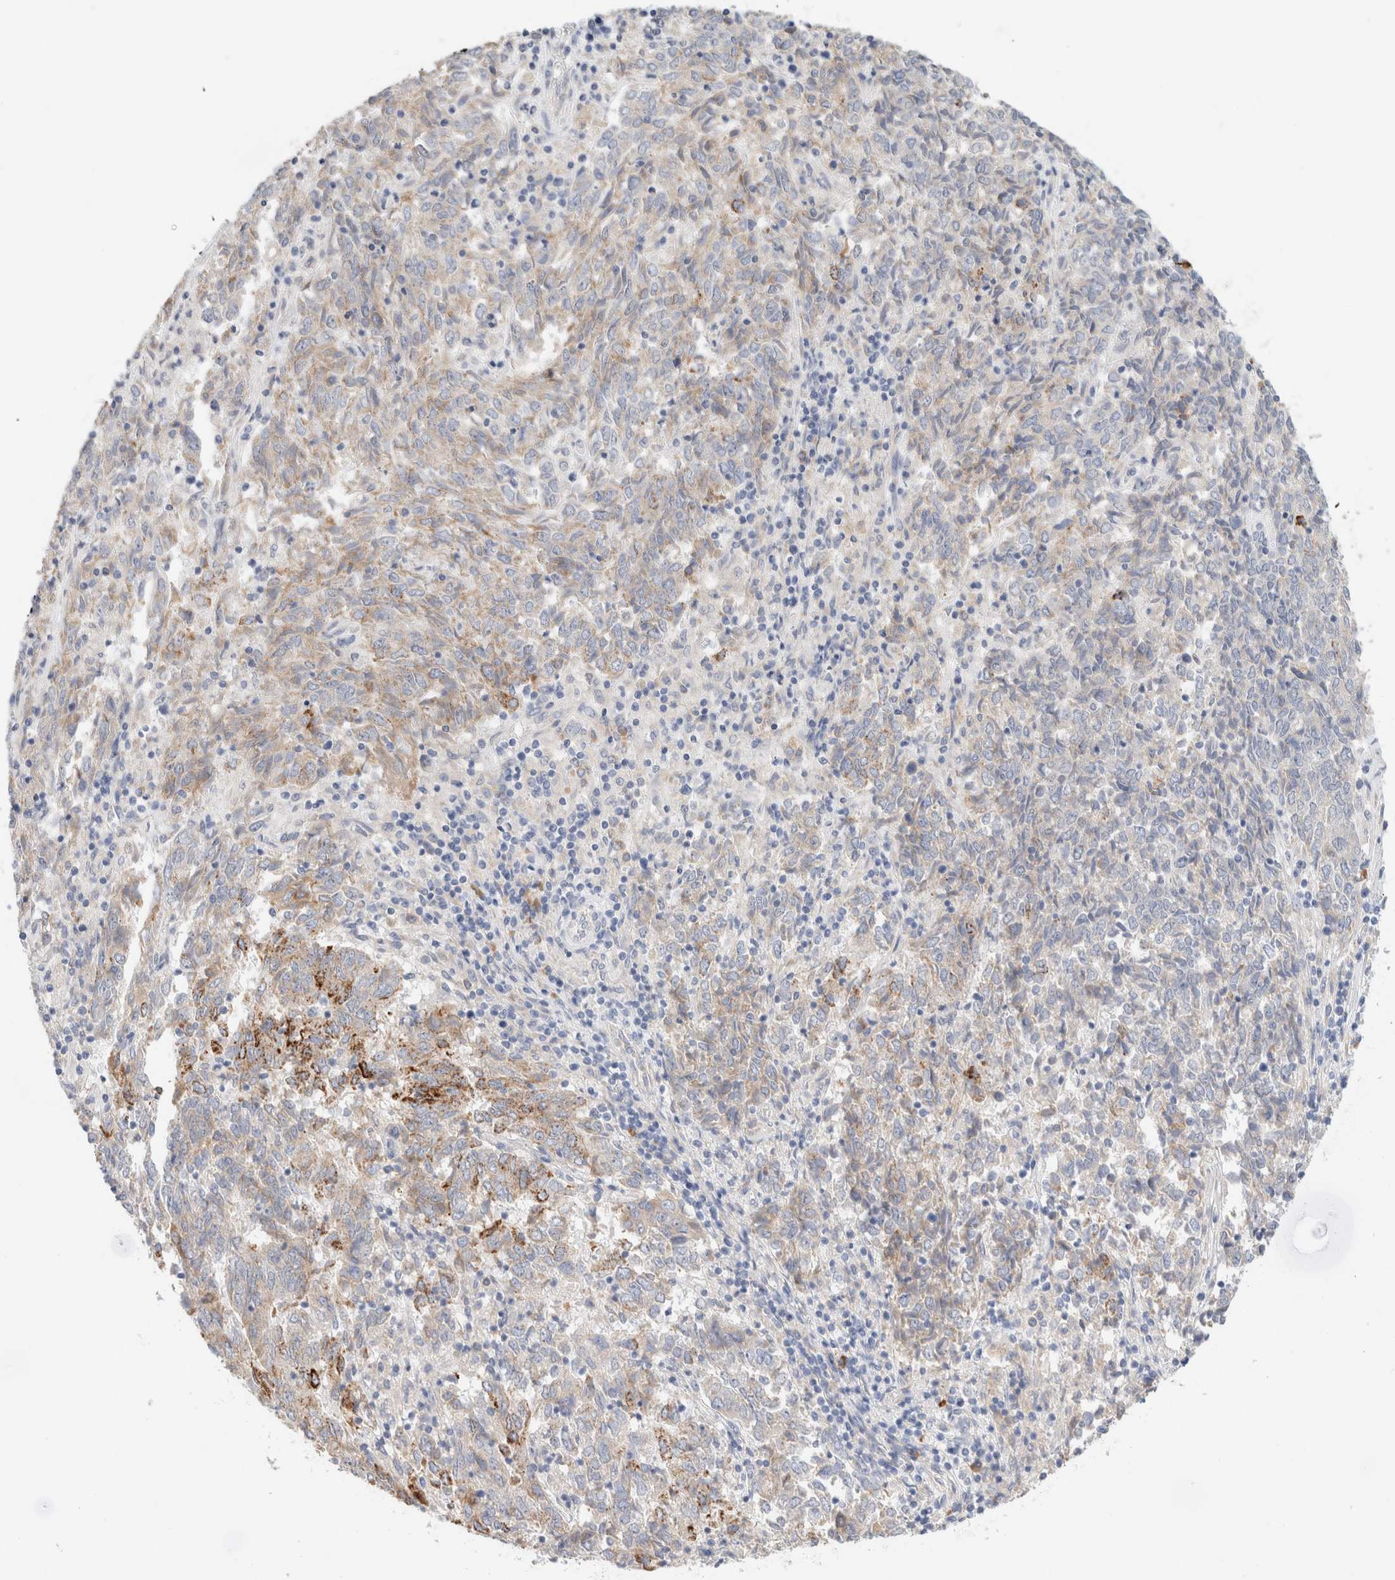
{"staining": {"intensity": "negative", "quantity": "none", "location": "none"}, "tissue": "endometrial cancer", "cell_type": "Tumor cells", "image_type": "cancer", "snomed": [{"axis": "morphology", "description": "Adenocarcinoma, NOS"}, {"axis": "topography", "description": "Endometrium"}], "caption": "DAB (3,3'-diaminobenzidine) immunohistochemical staining of human endometrial cancer demonstrates no significant staining in tumor cells.", "gene": "GADD45G", "patient": {"sex": "female", "age": 80}}